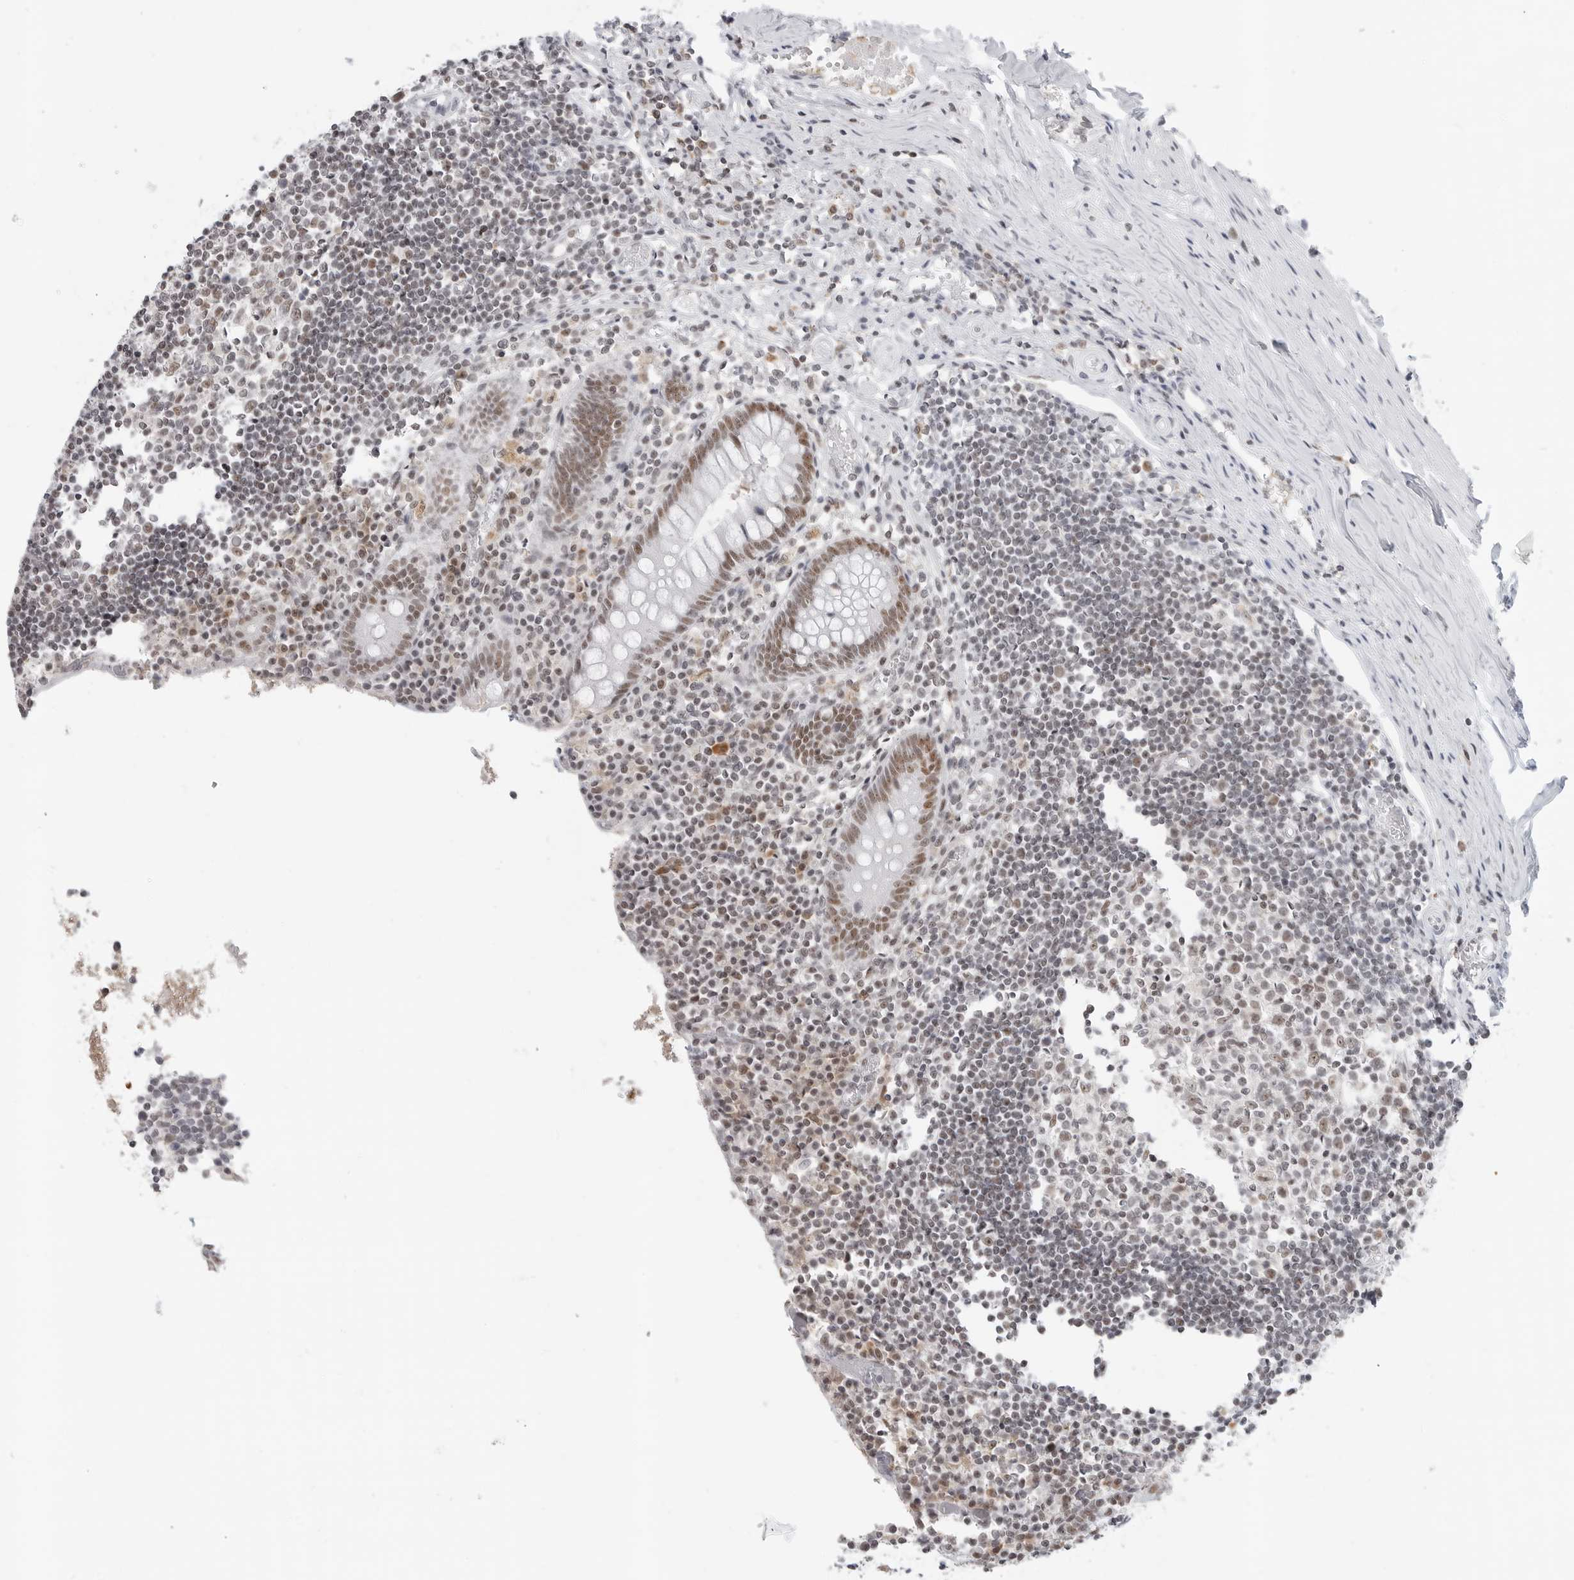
{"staining": {"intensity": "moderate", "quantity": "25%-75%", "location": "nuclear"}, "tissue": "appendix", "cell_type": "Glandular cells", "image_type": "normal", "snomed": [{"axis": "morphology", "description": "Normal tissue, NOS"}, {"axis": "topography", "description": "Appendix"}], "caption": "Immunohistochemistry histopathology image of normal human appendix stained for a protein (brown), which displays medium levels of moderate nuclear staining in about 25%-75% of glandular cells.", "gene": "WRAP53", "patient": {"sex": "female", "age": 17}}